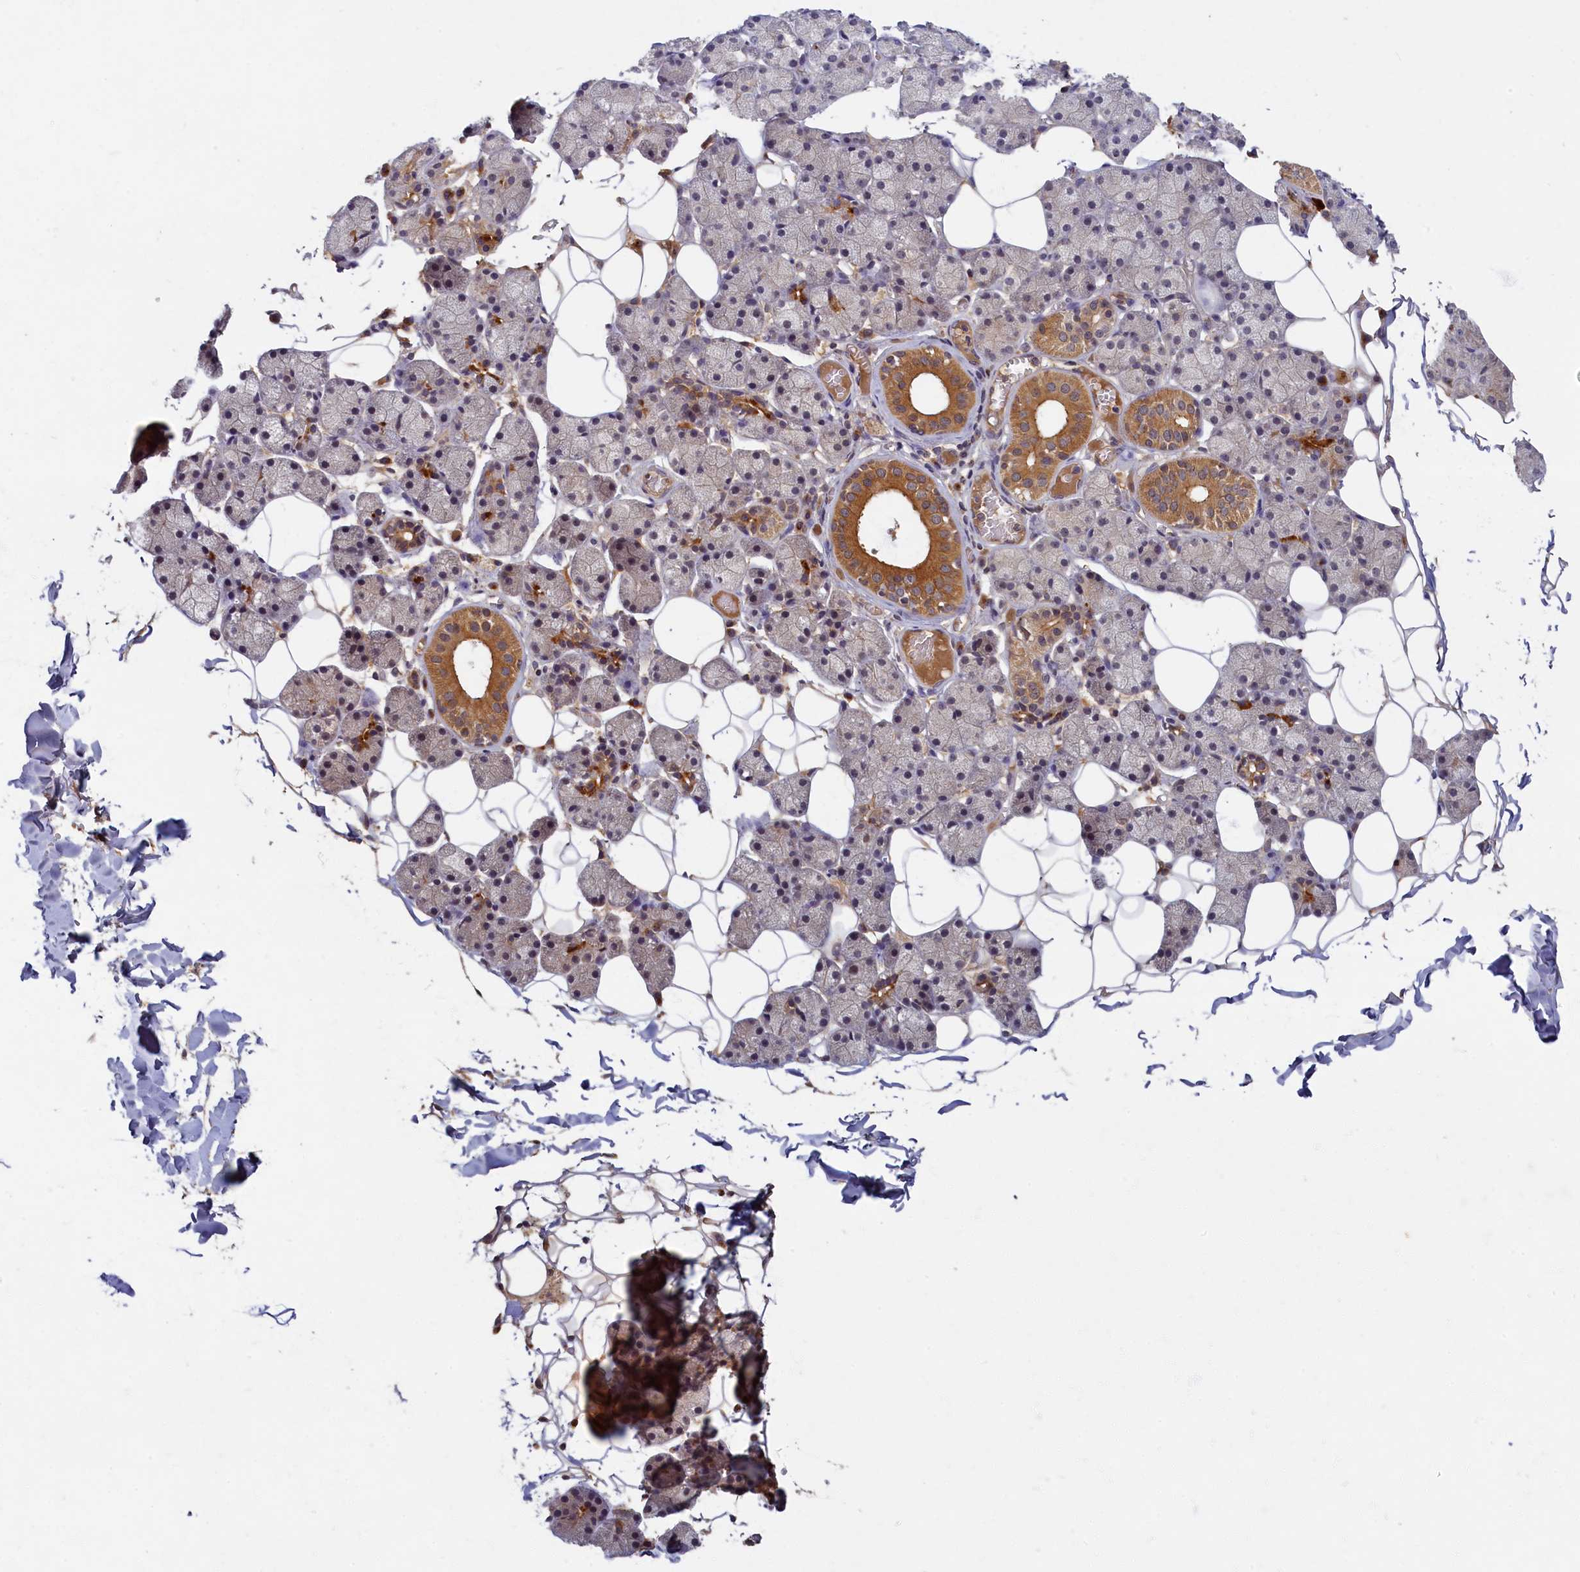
{"staining": {"intensity": "moderate", "quantity": "25%-75%", "location": "cytoplasmic/membranous"}, "tissue": "salivary gland", "cell_type": "Glandular cells", "image_type": "normal", "snomed": [{"axis": "morphology", "description": "Normal tissue, NOS"}, {"axis": "topography", "description": "Salivary gland"}], "caption": "A brown stain shows moderate cytoplasmic/membranous expression of a protein in glandular cells of benign salivary gland.", "gene": "BICD1", "patient": {"sex": "female", "age": 33}}